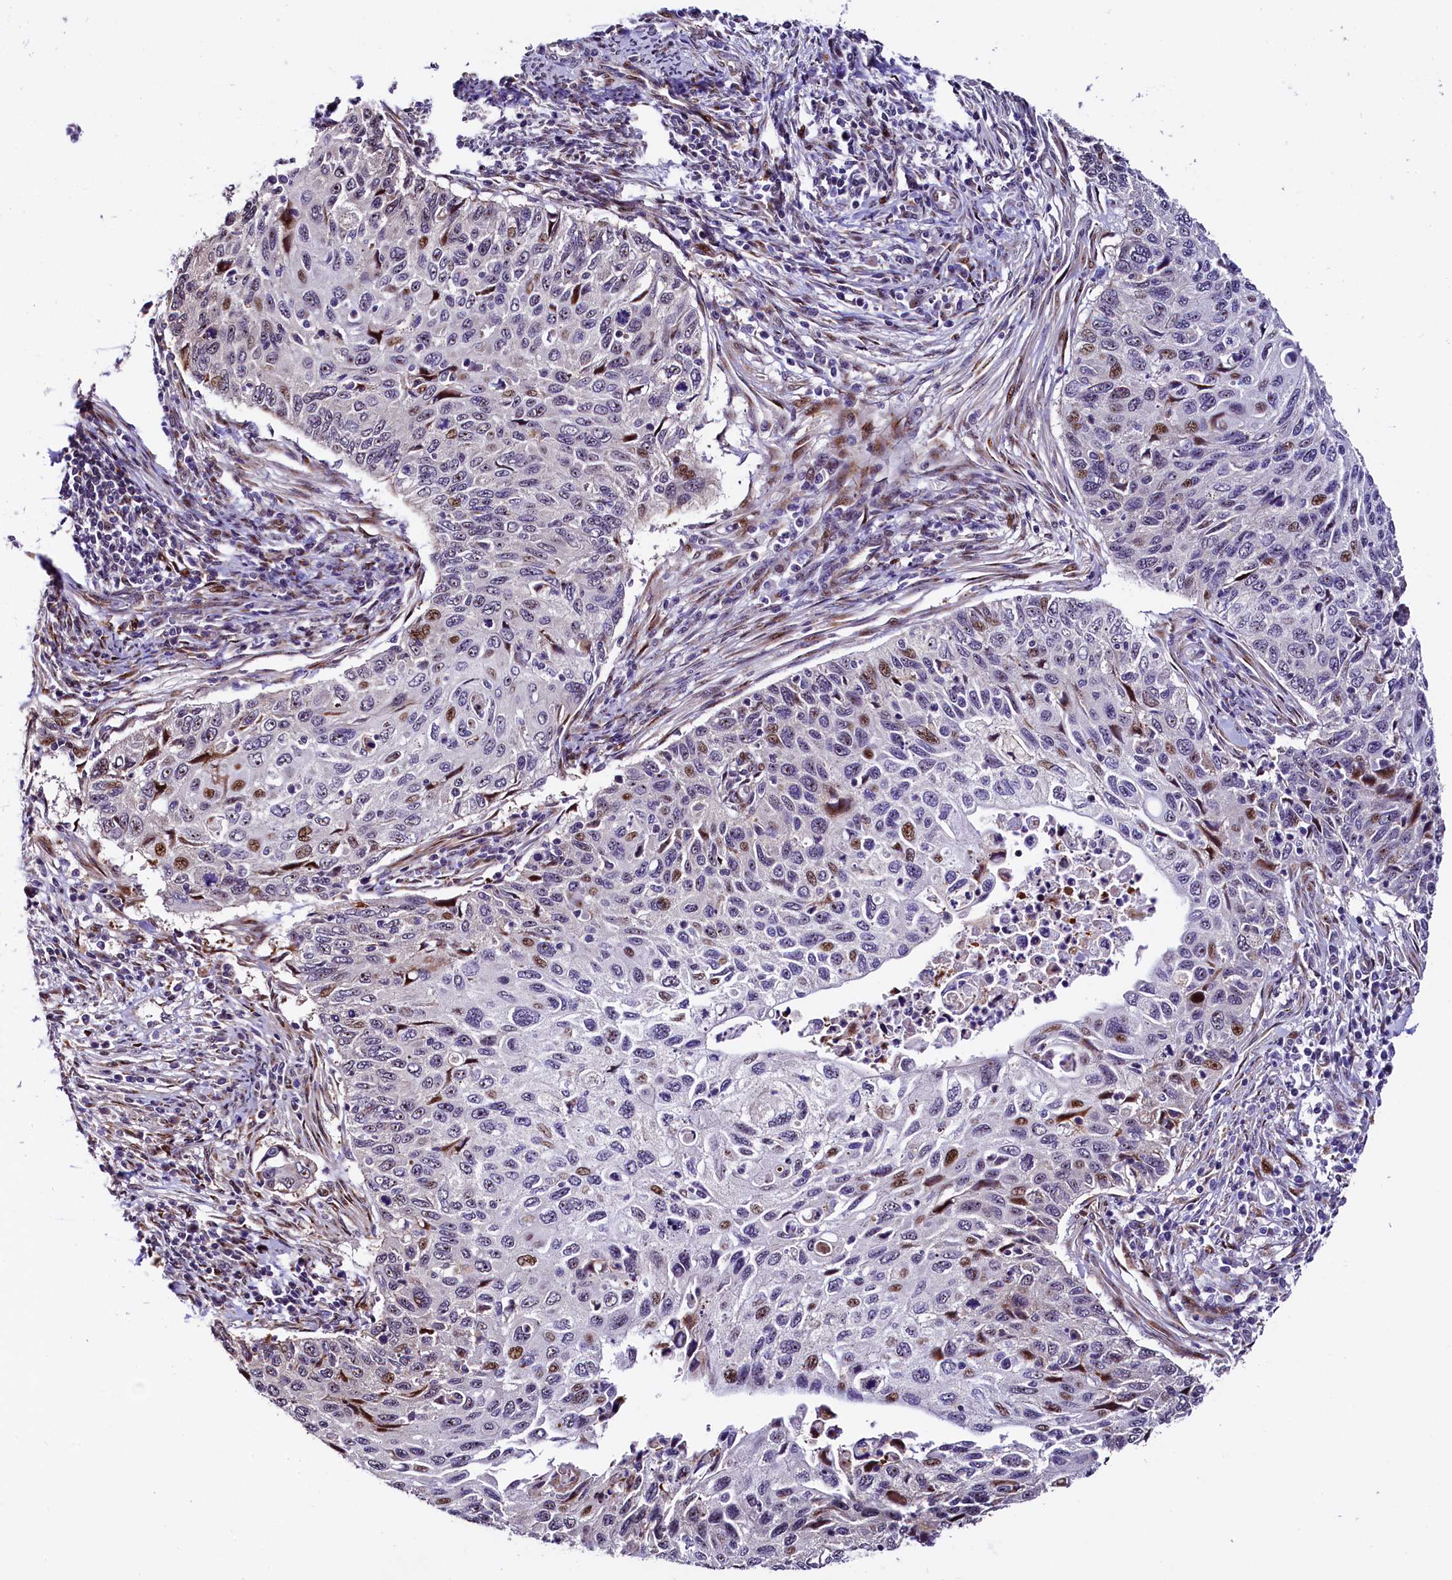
{"staining": {"intensity": "moderate", "quantity": "<25%", "location": "nuclear"}, "tissue": "cervical cancer", "cell_type": "Tumor cells", "image_type": "cancer", "snomed": [{"axis": "morphology", "description": "Squamous cell carcinoma, NOS"}, {"axis": "topography", "description": "Cervix"}], "caption": "Brown immunohistochemical staining in human cervical squamous cell carcinoma exhibits moderate nuclear expression in about <25% of tumor cells.", "gene": "TRMT112", "patient": {"sex": "female", "age": 70}}